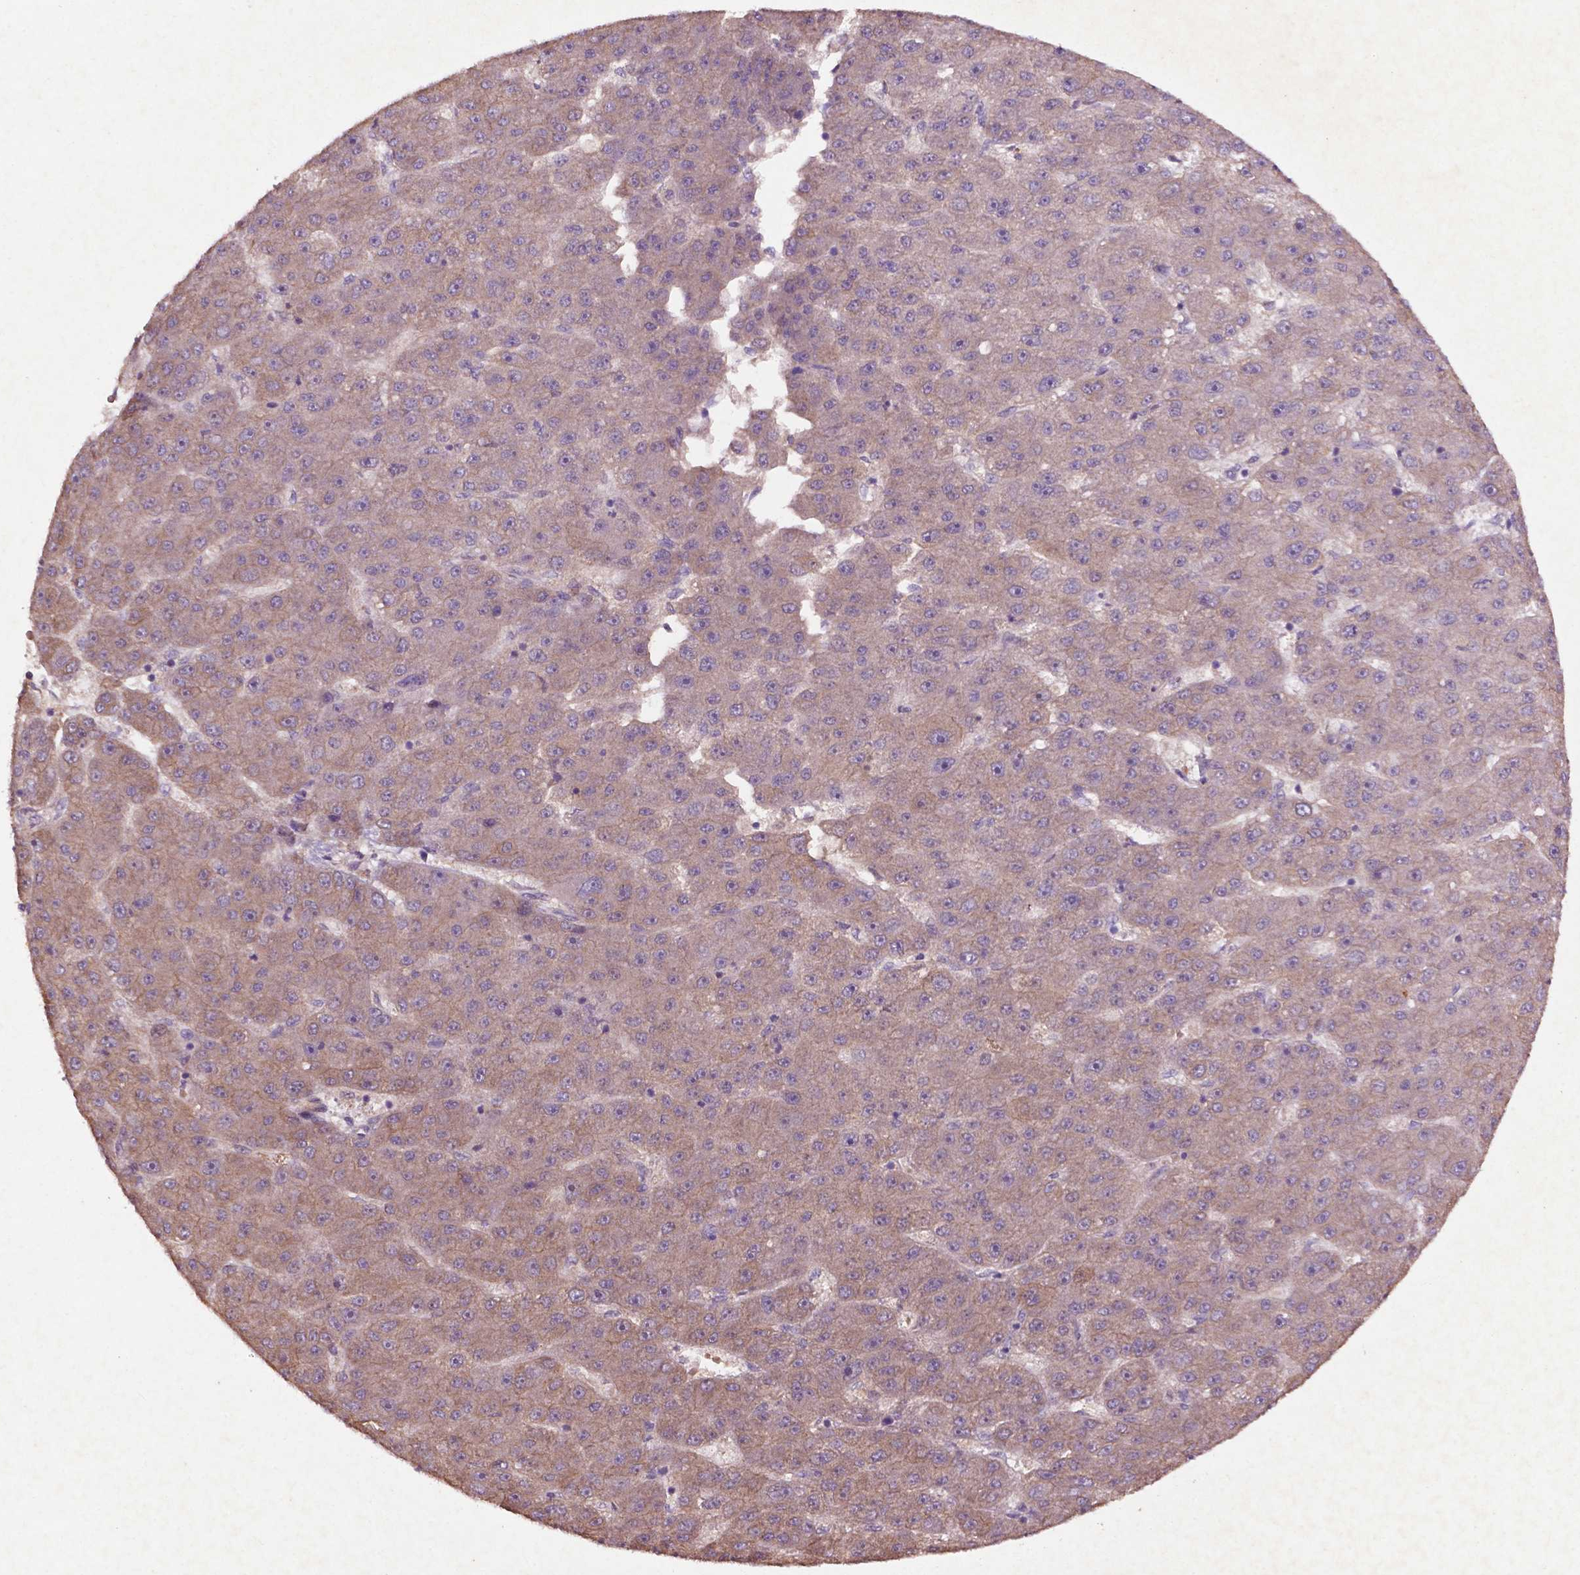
{"staining": {"intensity": "moderate", "quantity": ">75%", "location": "cytoplasmic/membranous"}, "tissue": "liver cancer", "cell_type": "Tumor cells", "image_type": "cancer", "snomed": [{"axis": "morphology", "description": "Carcinoma, Hepatocellular, NOS"}, {"axis": "topography", "description": "Liver"}], "caption": "DAB (3,3'-diaminobenzidine) immunohistochemical staining of human liver cancer (hepatocellular carcinoma) demonstrates moderate cytoplasmic/membranous protein positivity in approximately >75% of tumor cells.", "gene": "COQ2", "patient": {"sex": "male", "age": 67}}